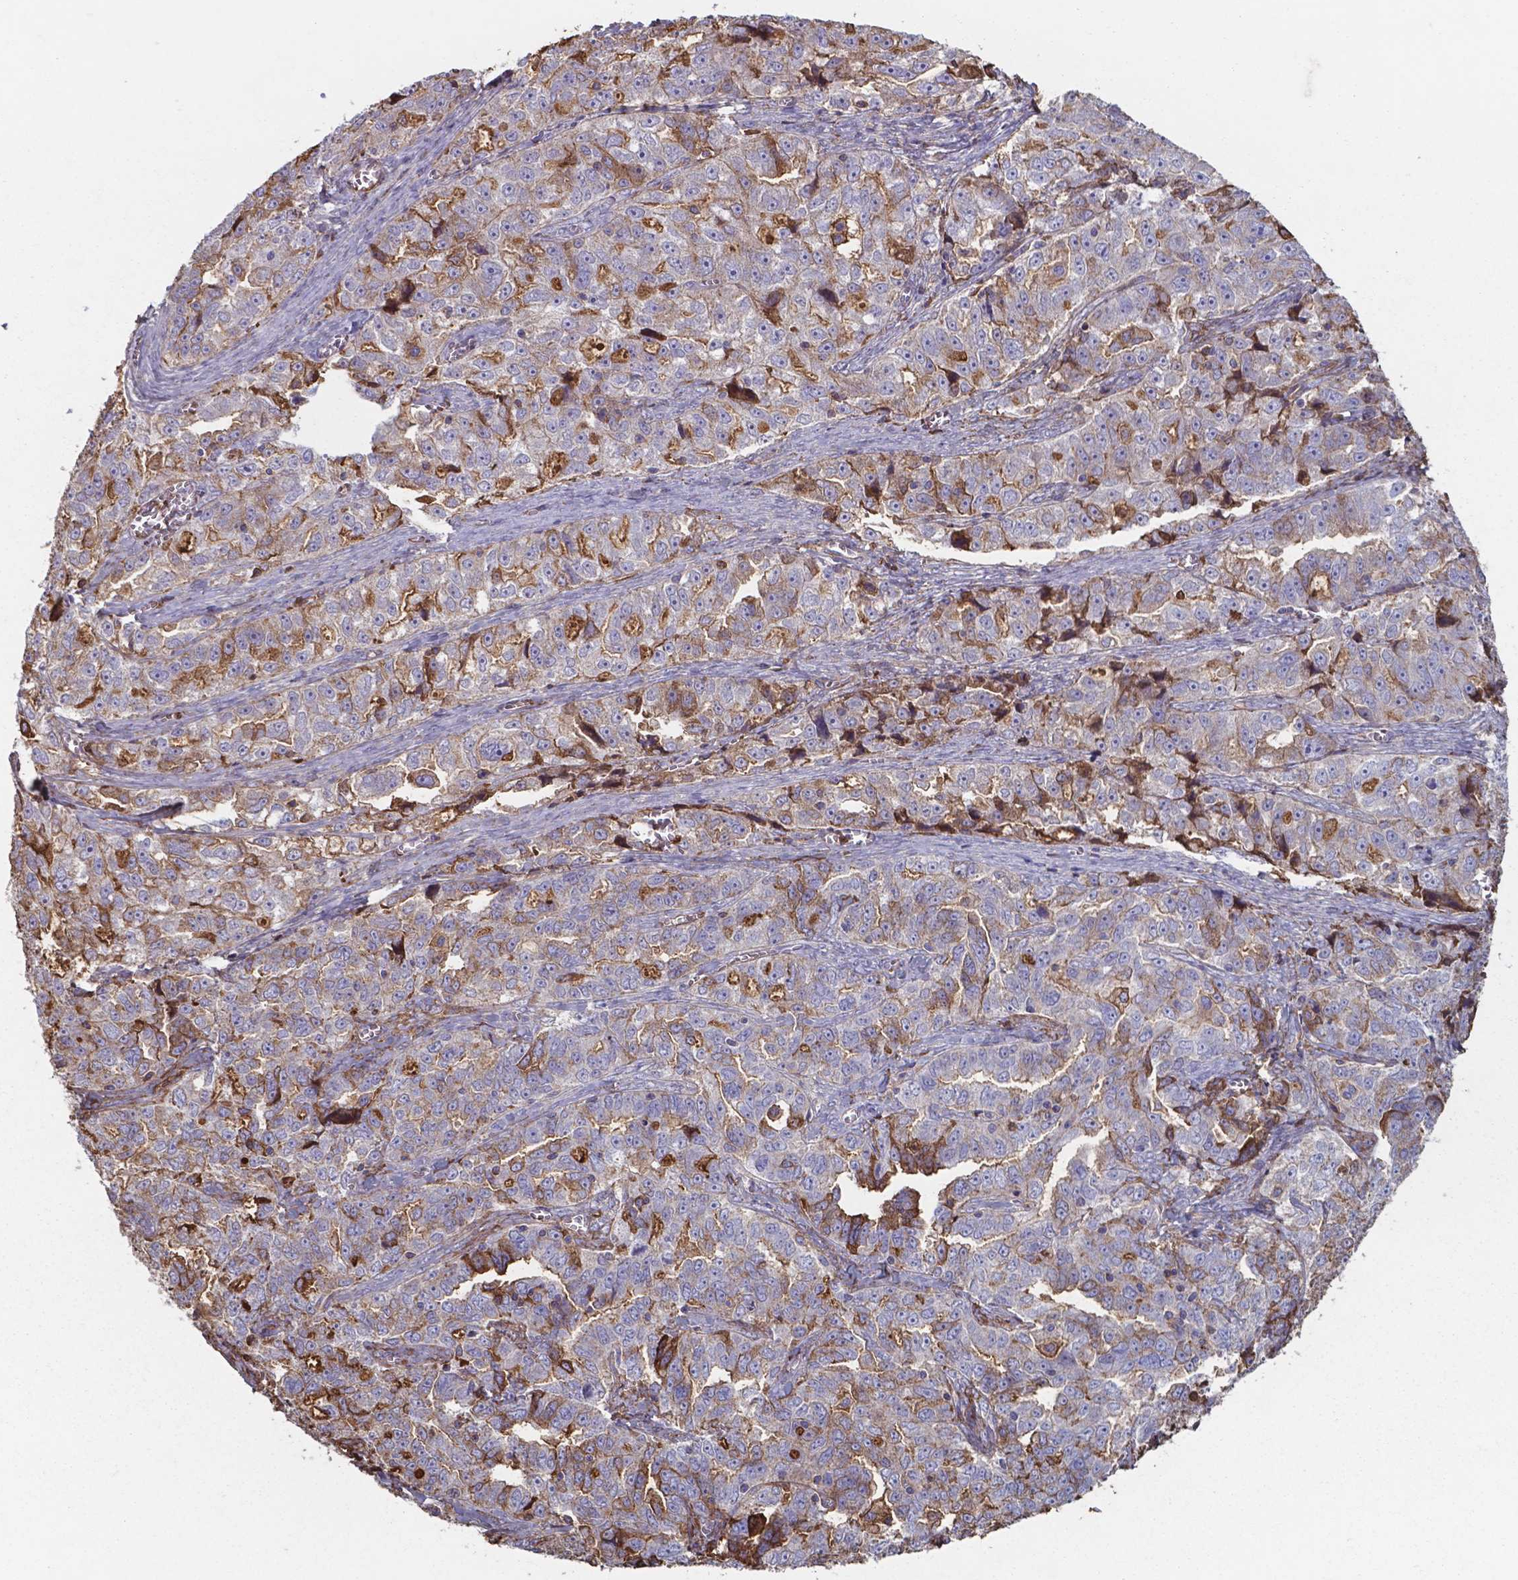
{"staining": {"intensity": "moderate", "quantity": "25%-75%", "location": "cytoplasmic/membranous"}, "tissue": "ovarian cancer", "cell_type": "Tumor cells", "image_type": "cancer", "snomed": [{"axis": "morphology", "description": "Cystadenocarcinoma, serous, NOS"}, {"axis": "topography", "description": "Ovary"}], "caption": "Immunohistochemical staining of human ovarian cancer displays medium levels of moderate cytoplasmic/membranous expression in approximately 25%-75% of tumor cells.", "gene": "SERPINA1", "patient": {"sex": "female", "age": 51}}